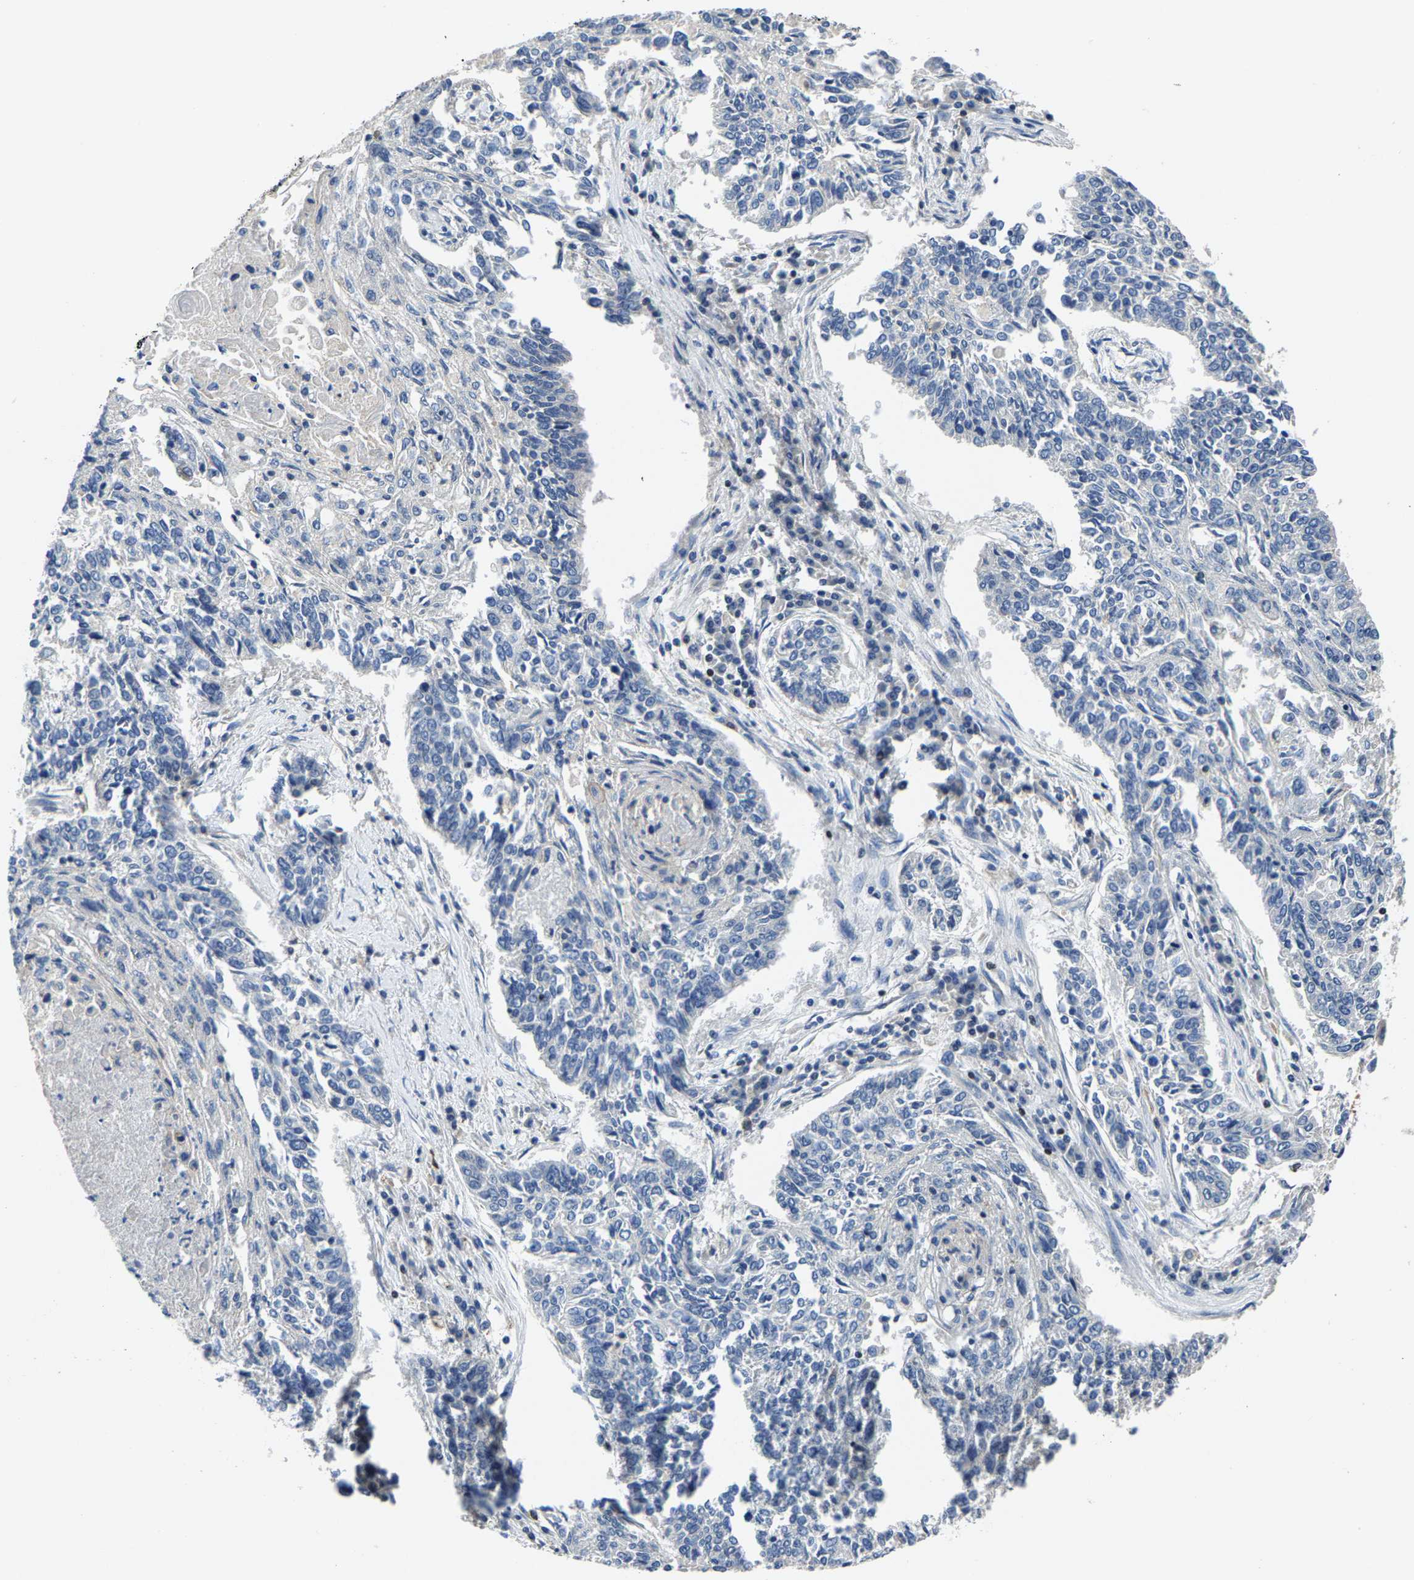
{"staining": {"intensity": "negative", "quantity": "none", "location": "none"}, "tissue": "lung cancer", "cell_type": "Tumor cells", "image_type": "cancer", "snomed": [{"axis": "morphology", "description": "Normal tissue, NOS"}, {"axis": "morphology", "description": "Squamous cell carcinoma, NOS"}, {"axis": "topography", "description": "Cartilage tissue"}, {"axis": "topography", "description": "Bronchus"}, {"axis": "topography", "description": "Lung"}], "caption": "Immunohistochemistry image of neoplastic tissue: human lung squamous cell carcinoma stained with DAB displays no significant protein positivity in tumor cells. (DAB immunohistochemistry with hematoxylin counter stain).", "gene": "AGBL3", "patient": {"sex": "female", "age": 49}}